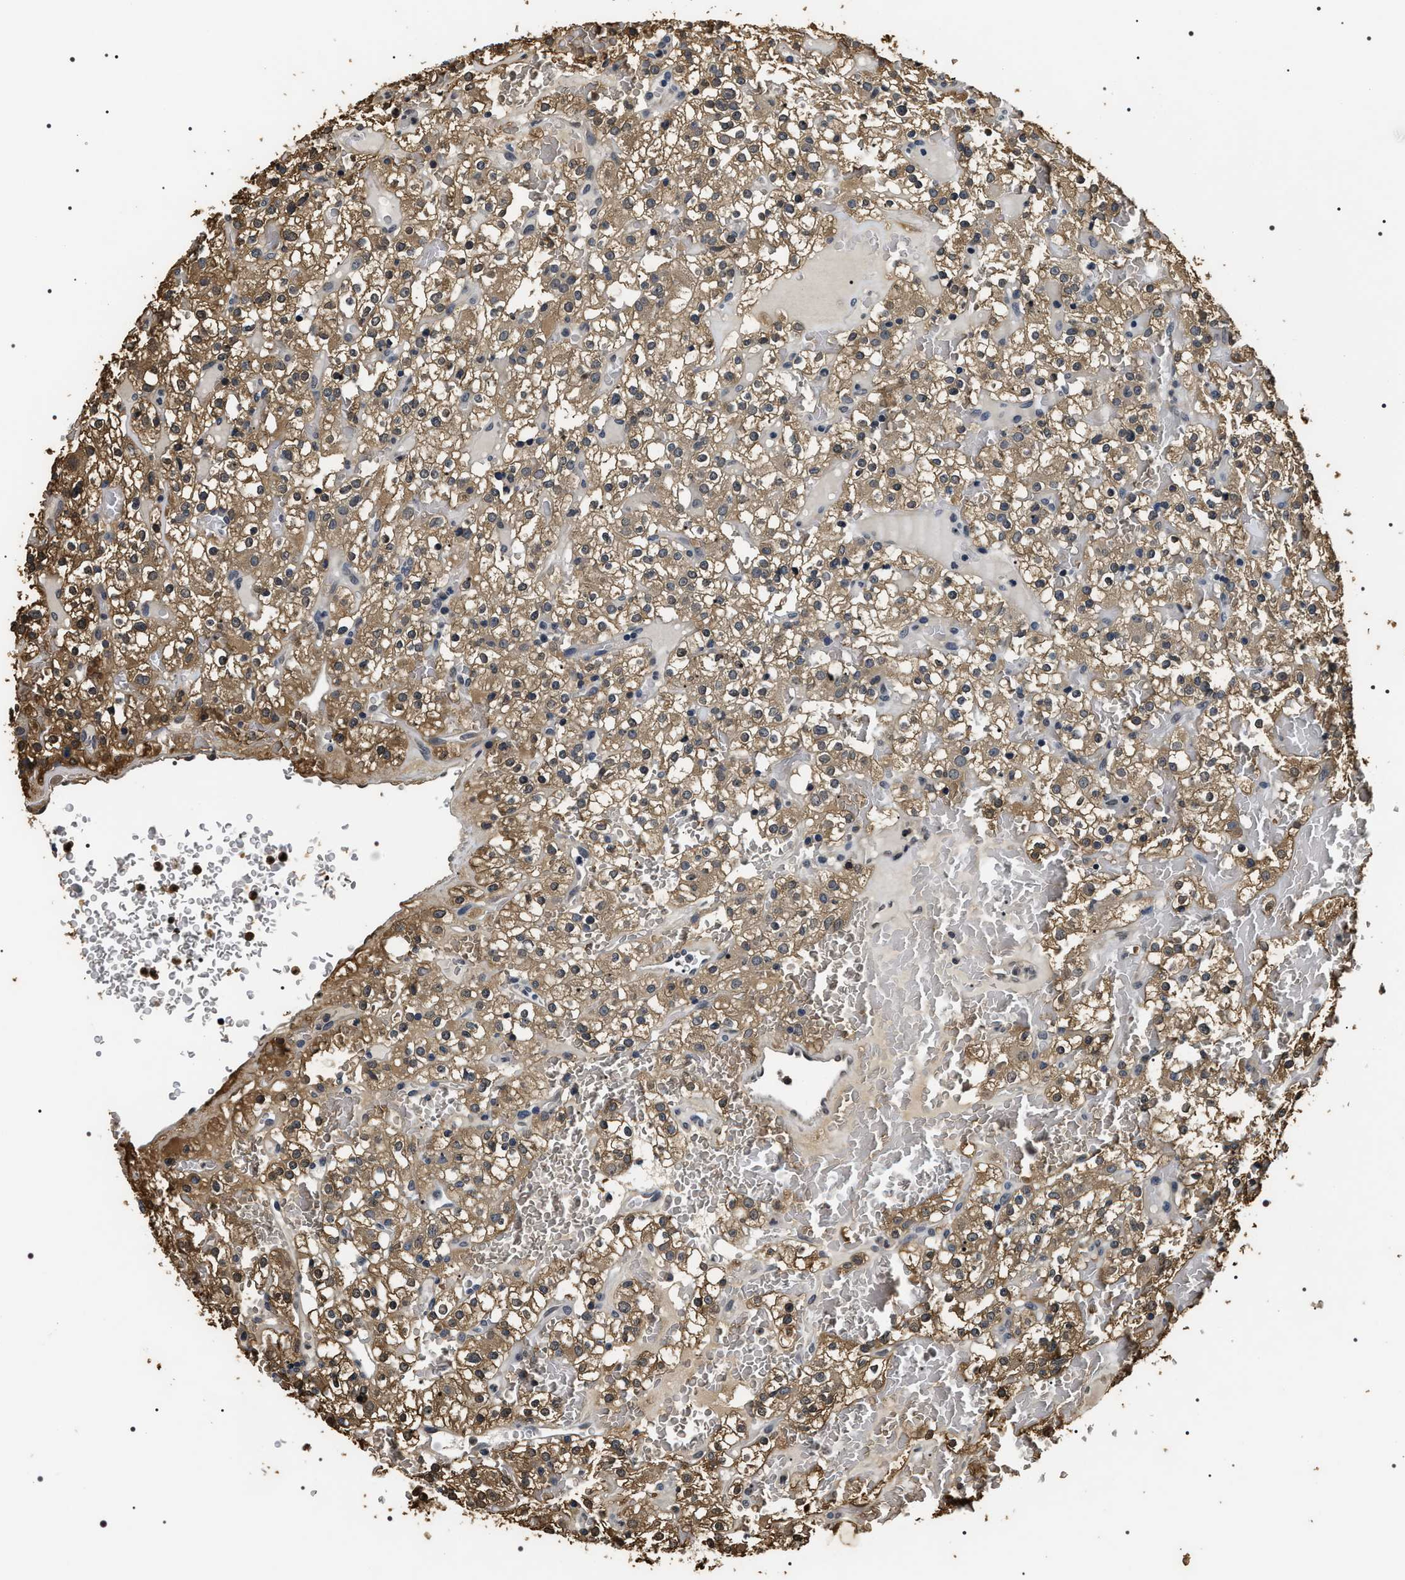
{"staining": {"intensity": "moderate", "quantity": ">75%", "location": "cytoplasmic/membranous"}, "tissue": "renal cancer", "cell_type": "Tumor cells", "image_type": "cancer", "snomed": [{"axis": "morphology", "description": "Normal tissue, NOS"}, {"axis": "morphology", "description": "Adenocarcinoma, NOS"}, {"axis": "topography", "description": "Kidney"}], "caption": "The image reveals staining of renal cancer (adenocarcinoma), revealing moderate cytoplasmic/membranous protein positivity (brown color) within tumor cells.", "gene": "ARHGAP22", "patient": {"sex": "female", "age": 72}}